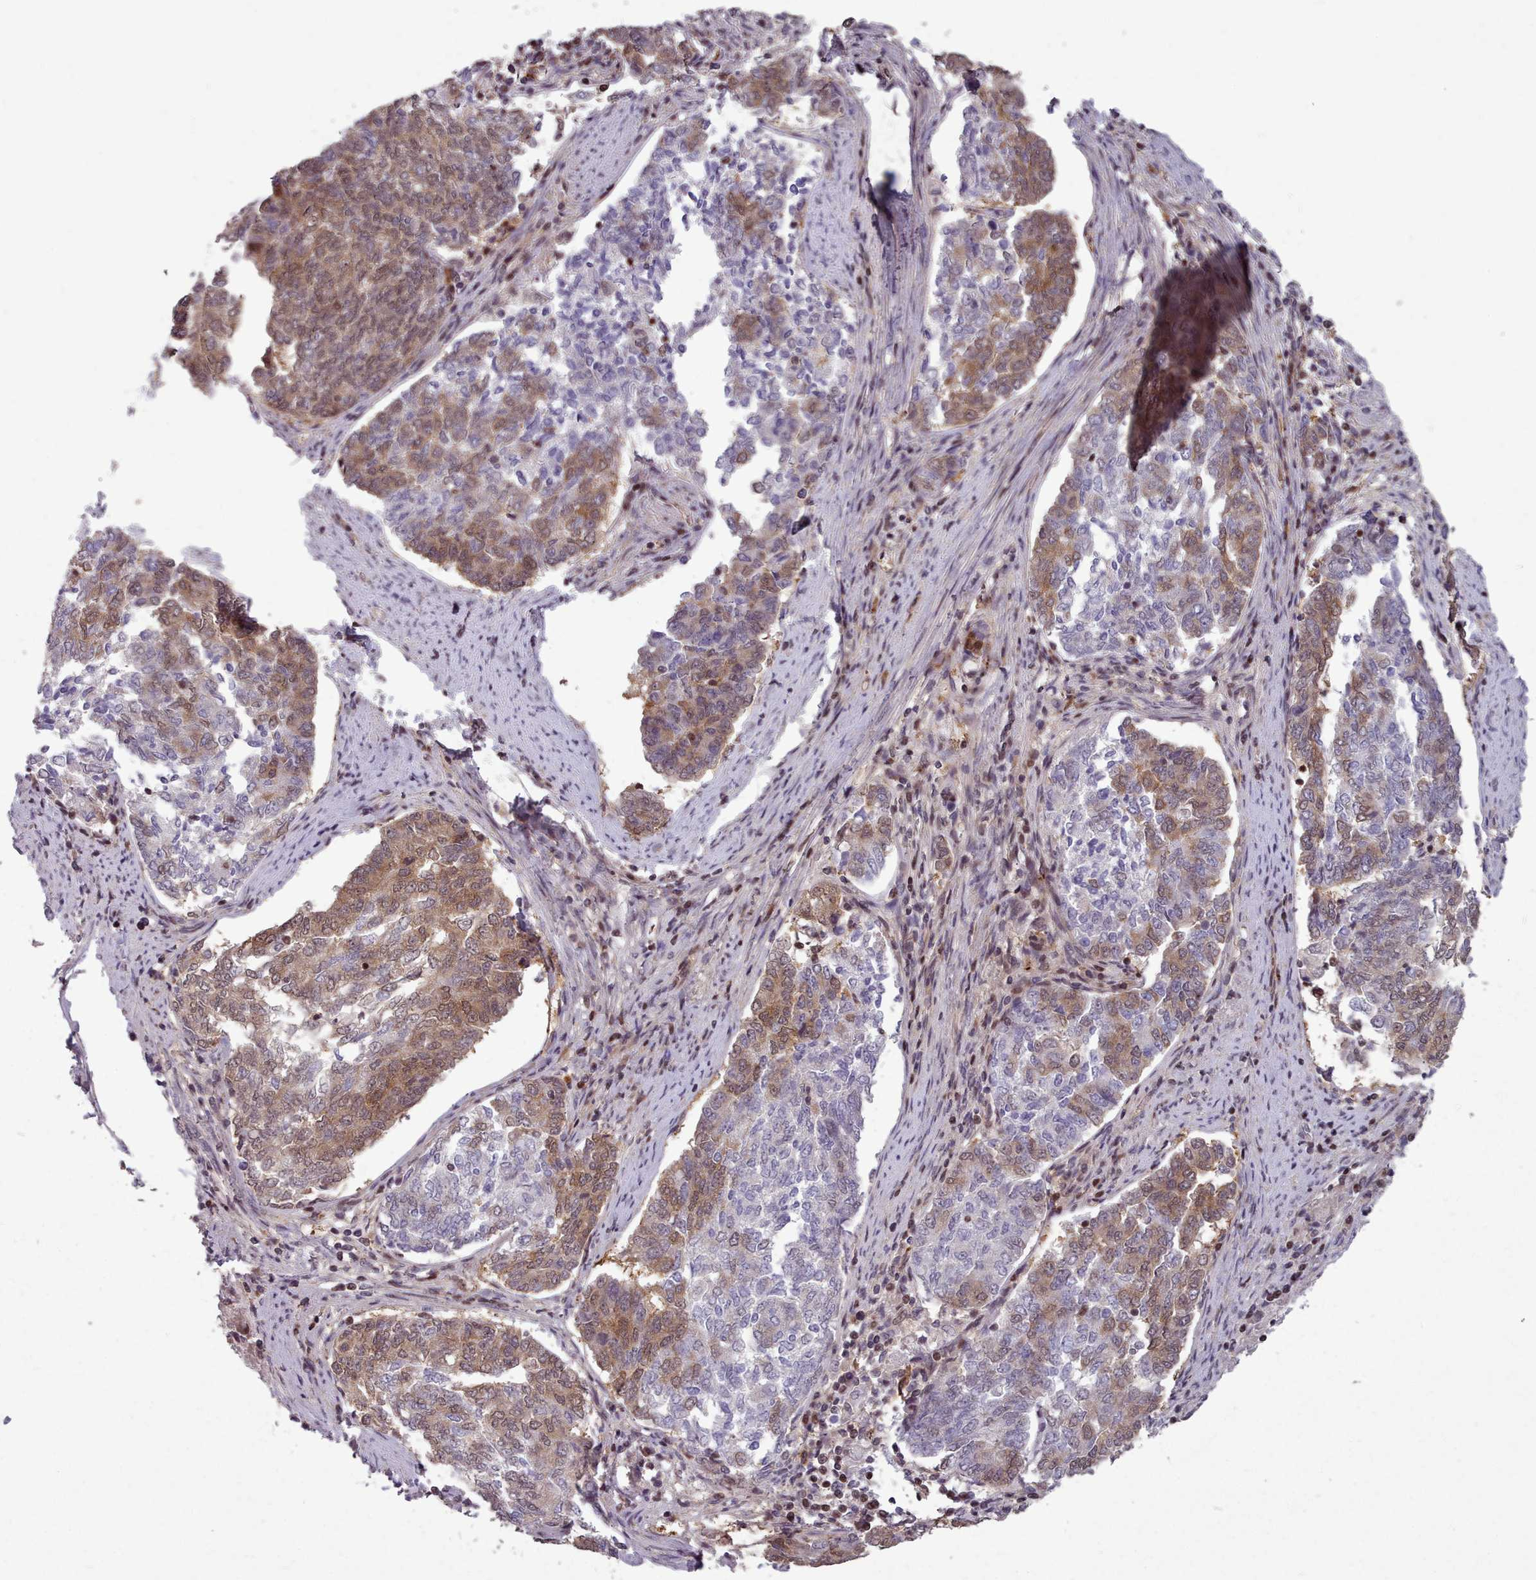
{"staining": {"intensity": "moderate", "quantity": "25%-75%", "location": "cytoplasmic/membranous,nuclear"}, "tissue": "endometrial cancer", "cell_type": "Tumor cells", "image_type": "cancer", "snomed": [{"axis": "morphology", "description": "Adenocarcinoma, NOS"}, {"axis": "topography", "description": "Endometrium"}], "caption": "Endometrial cancer (adenocarcinoma) stained with a protein marker shows moderate staining in tumor cells.", "gene": "ENSA", "patient": {"sex": "female", "age": 80}}